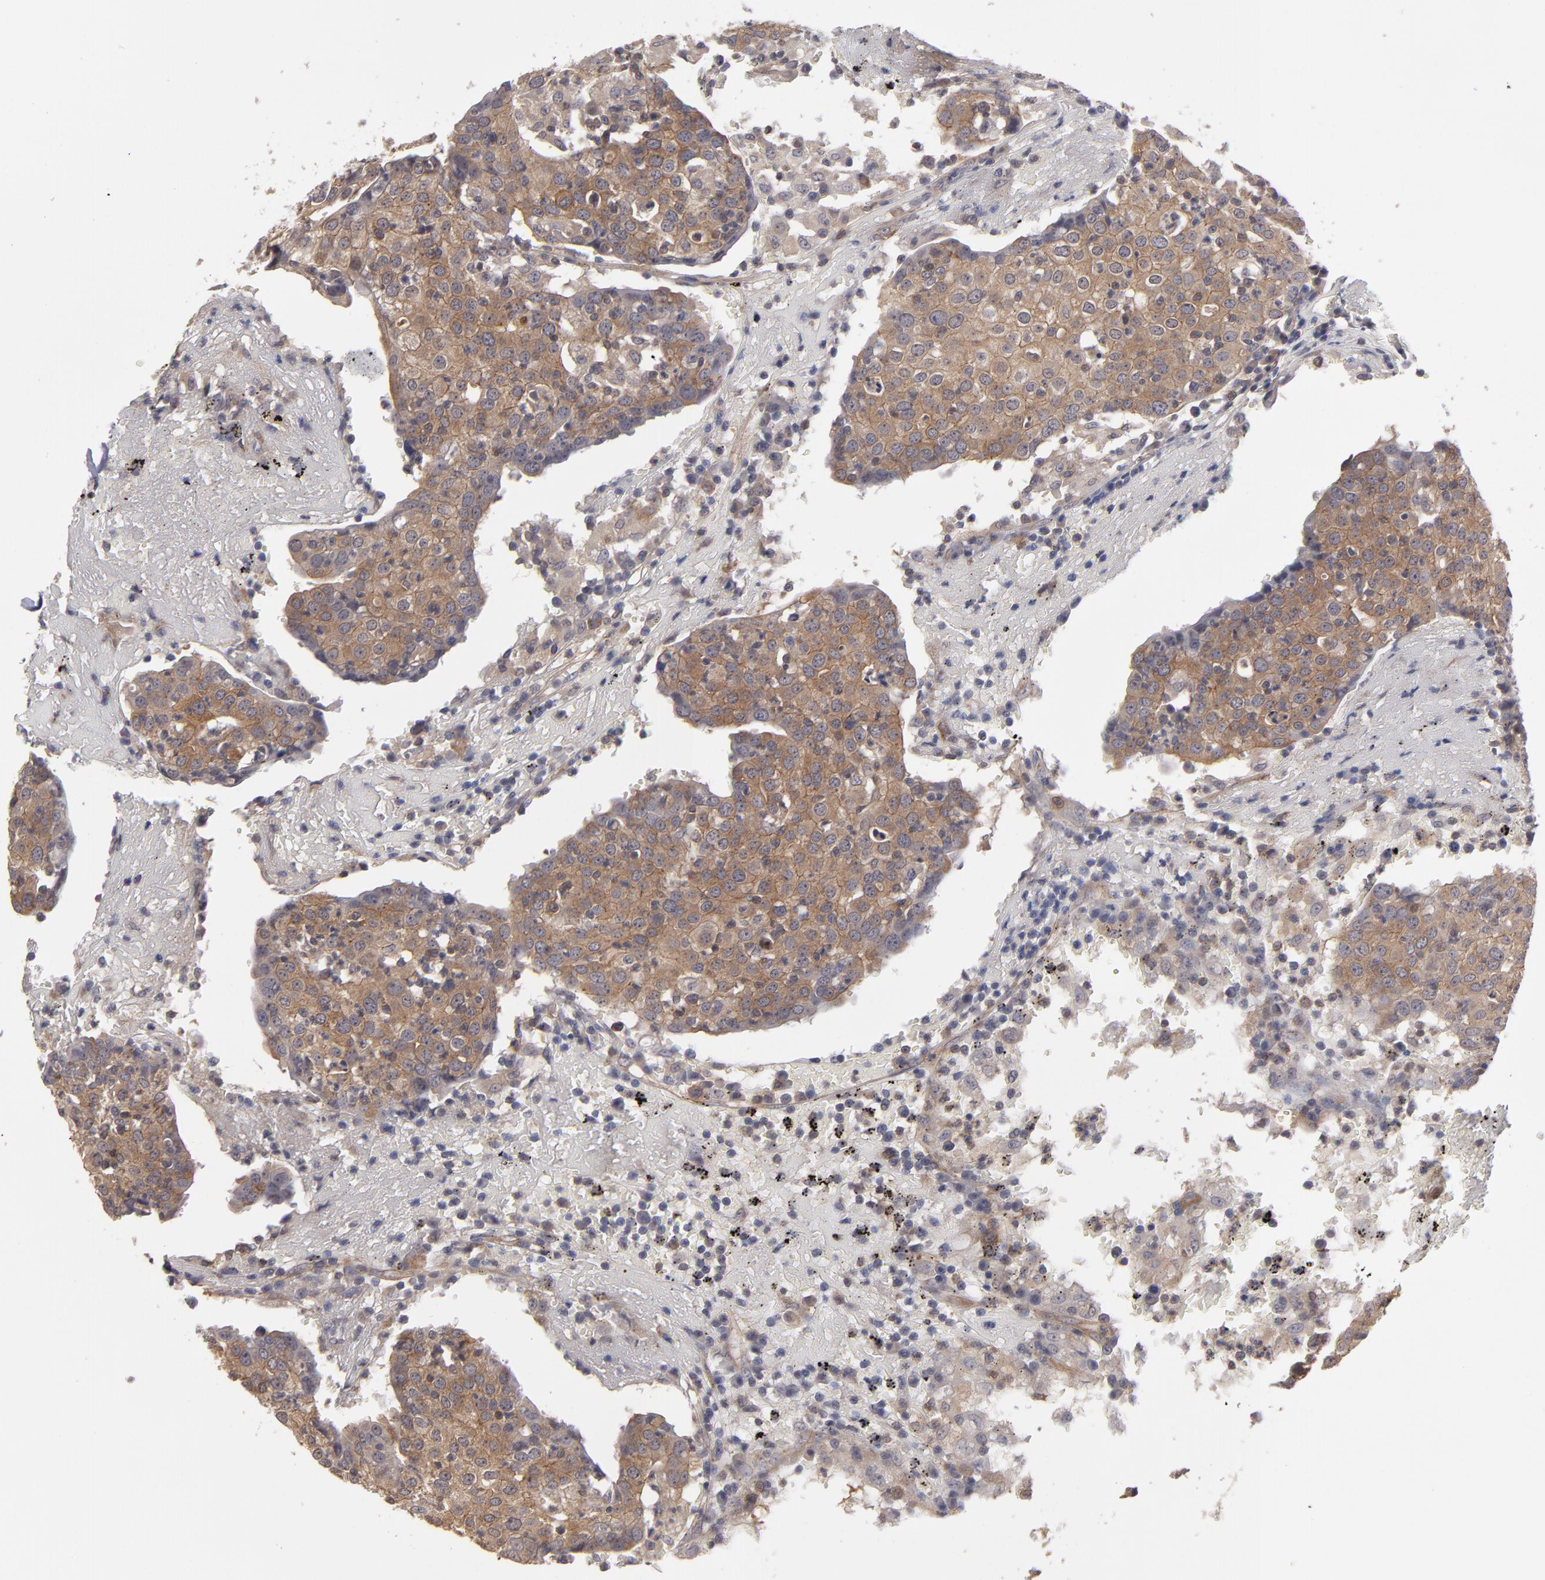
{"staining": {"intensity": "moderate", "quantity": ">75%", "location": "cytoplasmic/membranous"}, "tissue": "head and neck cancer", "cell_type": "Tumor cells", "image_type": "cancer", "snomed": [{"axis": "morphology", "description": "Adenocarcinoma, NOS"}, {"axis": "topography", "description": "Salivary gland"}, {"axis": "topography", "description": "Head-Neck"}], "caption": "The immunohistochemical stain highlights moderate cytoplasmic/membranous expression in tumor cells of adenocarcinoma (head and neck) tissue. (Stains: DAB (3,3'-diaminobenzidine) in brown, nuclei in blue, Microscopy: brightfield microscopy at high magnification).", "gene": "CTSO", "patient": {"sex": "female", "age": 65}}